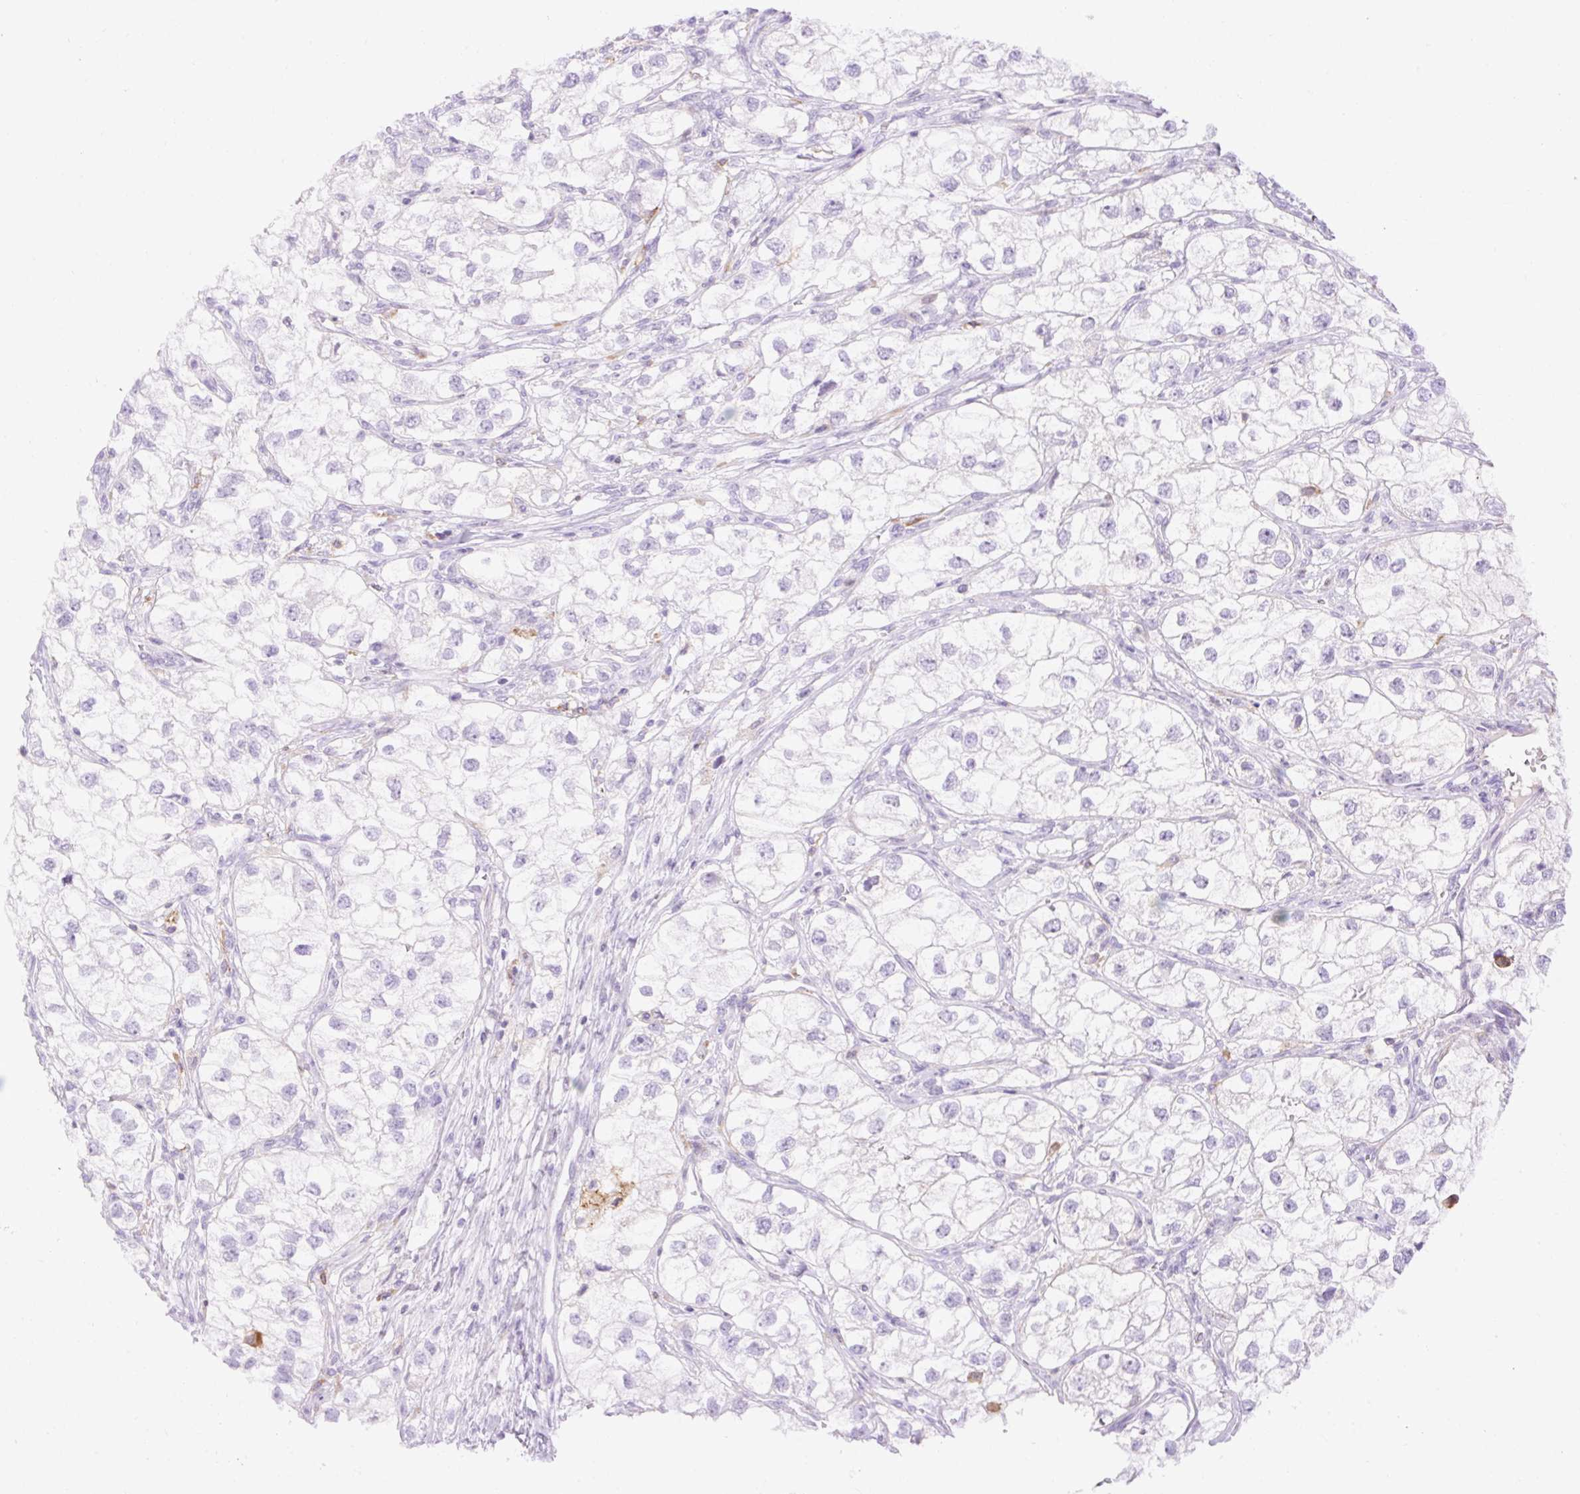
{"staining": {"intensity": "negative", "quantity": "none", "location": "none"}, "tissue": "renal cancer", "cell_type": "Tumor cells", "image_type": "cancer", "snomed": [{"axis": "morphology", "description": "Adenocarcinoma, NOS"}, {"axis": "topography", "description": "Kidney"}], "caption": "The IHC image has no significant expression in tumor cells of renal cancer tissue.", "gene": "SIGLEC1", "patient": {"sex": "male", "age": 59}}